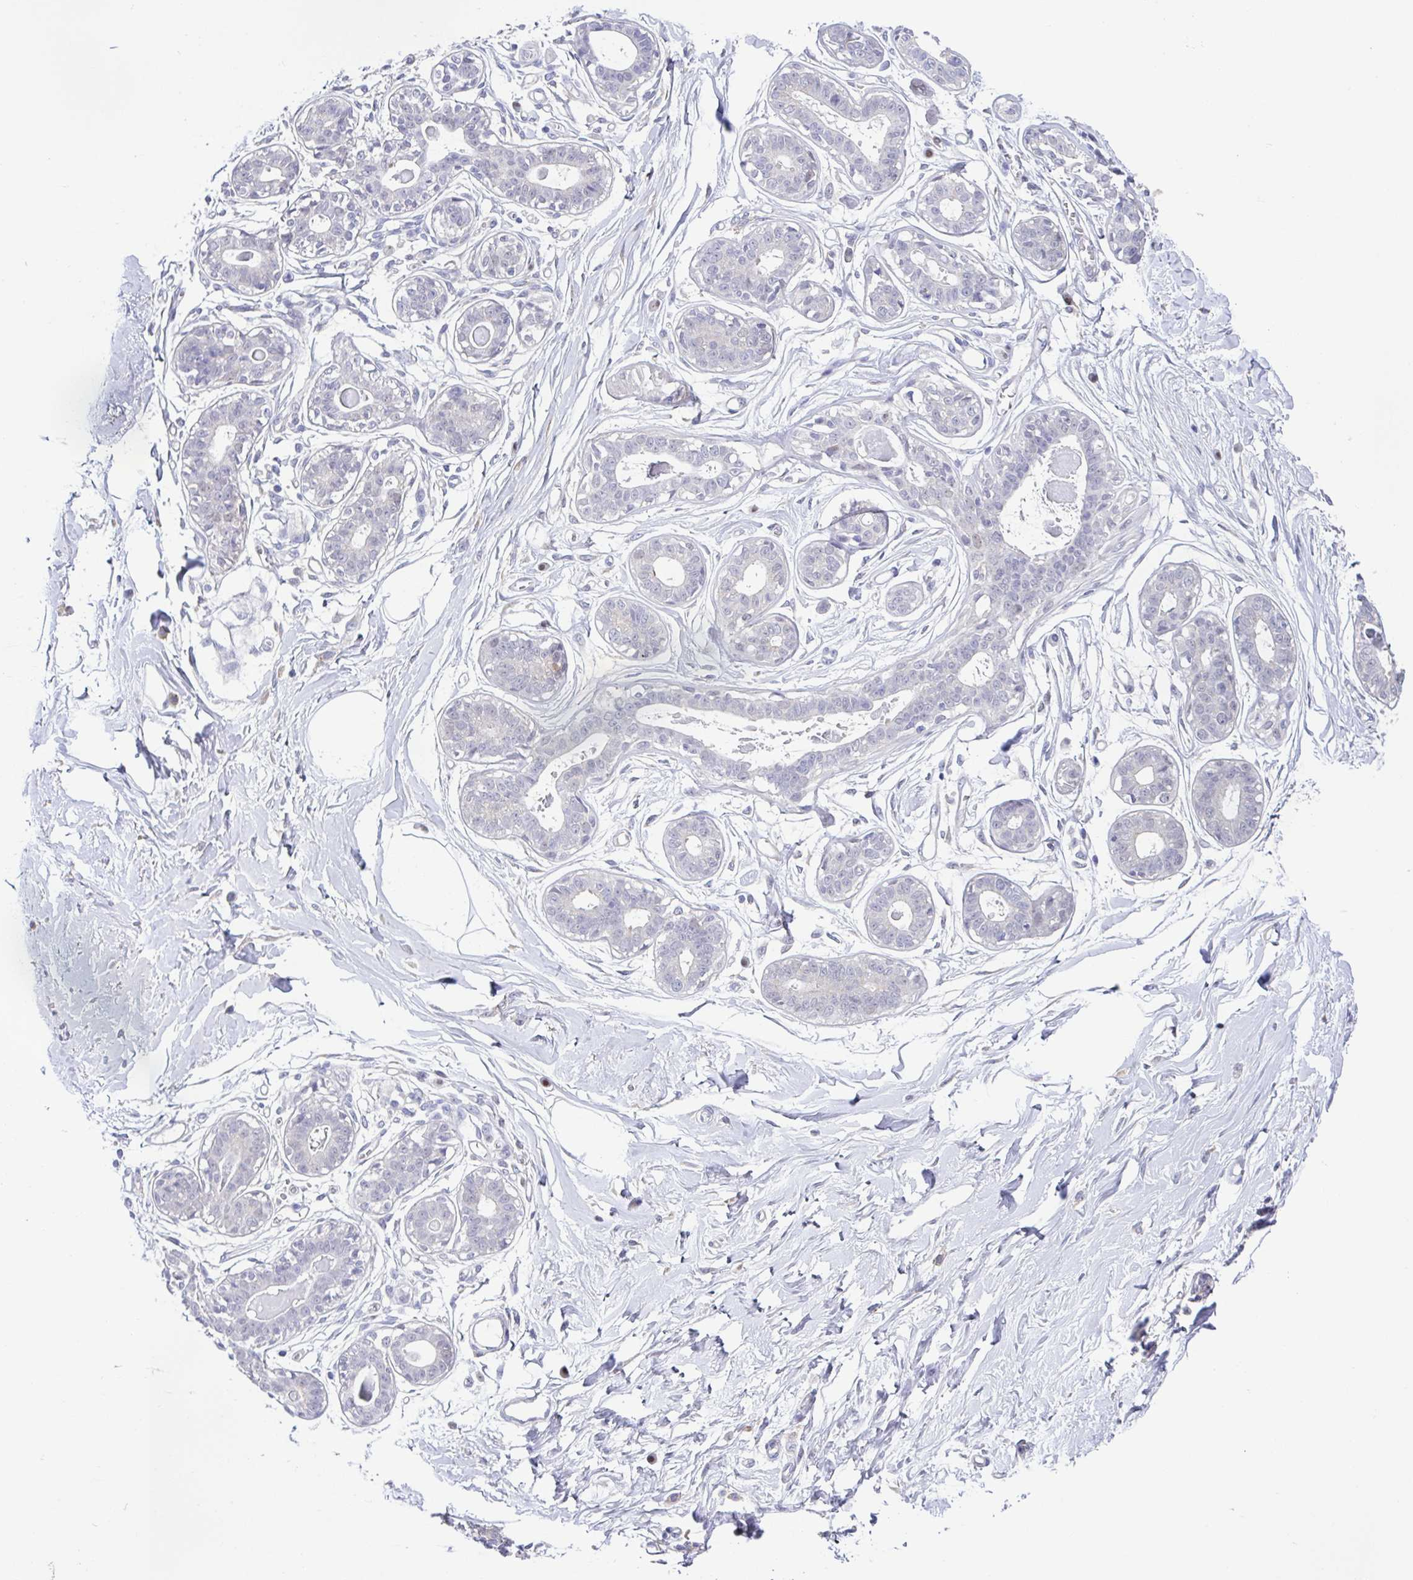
{"staining": {"intensity": "negative", "quantity": "none", "location": "none"}, "tissue": "breast", "cell_type": "Adipocytes", "image_type": "normal", "snomed": [{"axis": "morphology", "description": "Normal tissue, NOS"}, {"axis": "topography", "description": "Breast"}], "caption": "DAB (3,3'-diaminobenzidine) immunohistochemical staining of unremarkable breast reveals no significant positivity in adipocytes.", "gene": "UBE2Q1", "patient": {"sex": "female", "age": 45}}